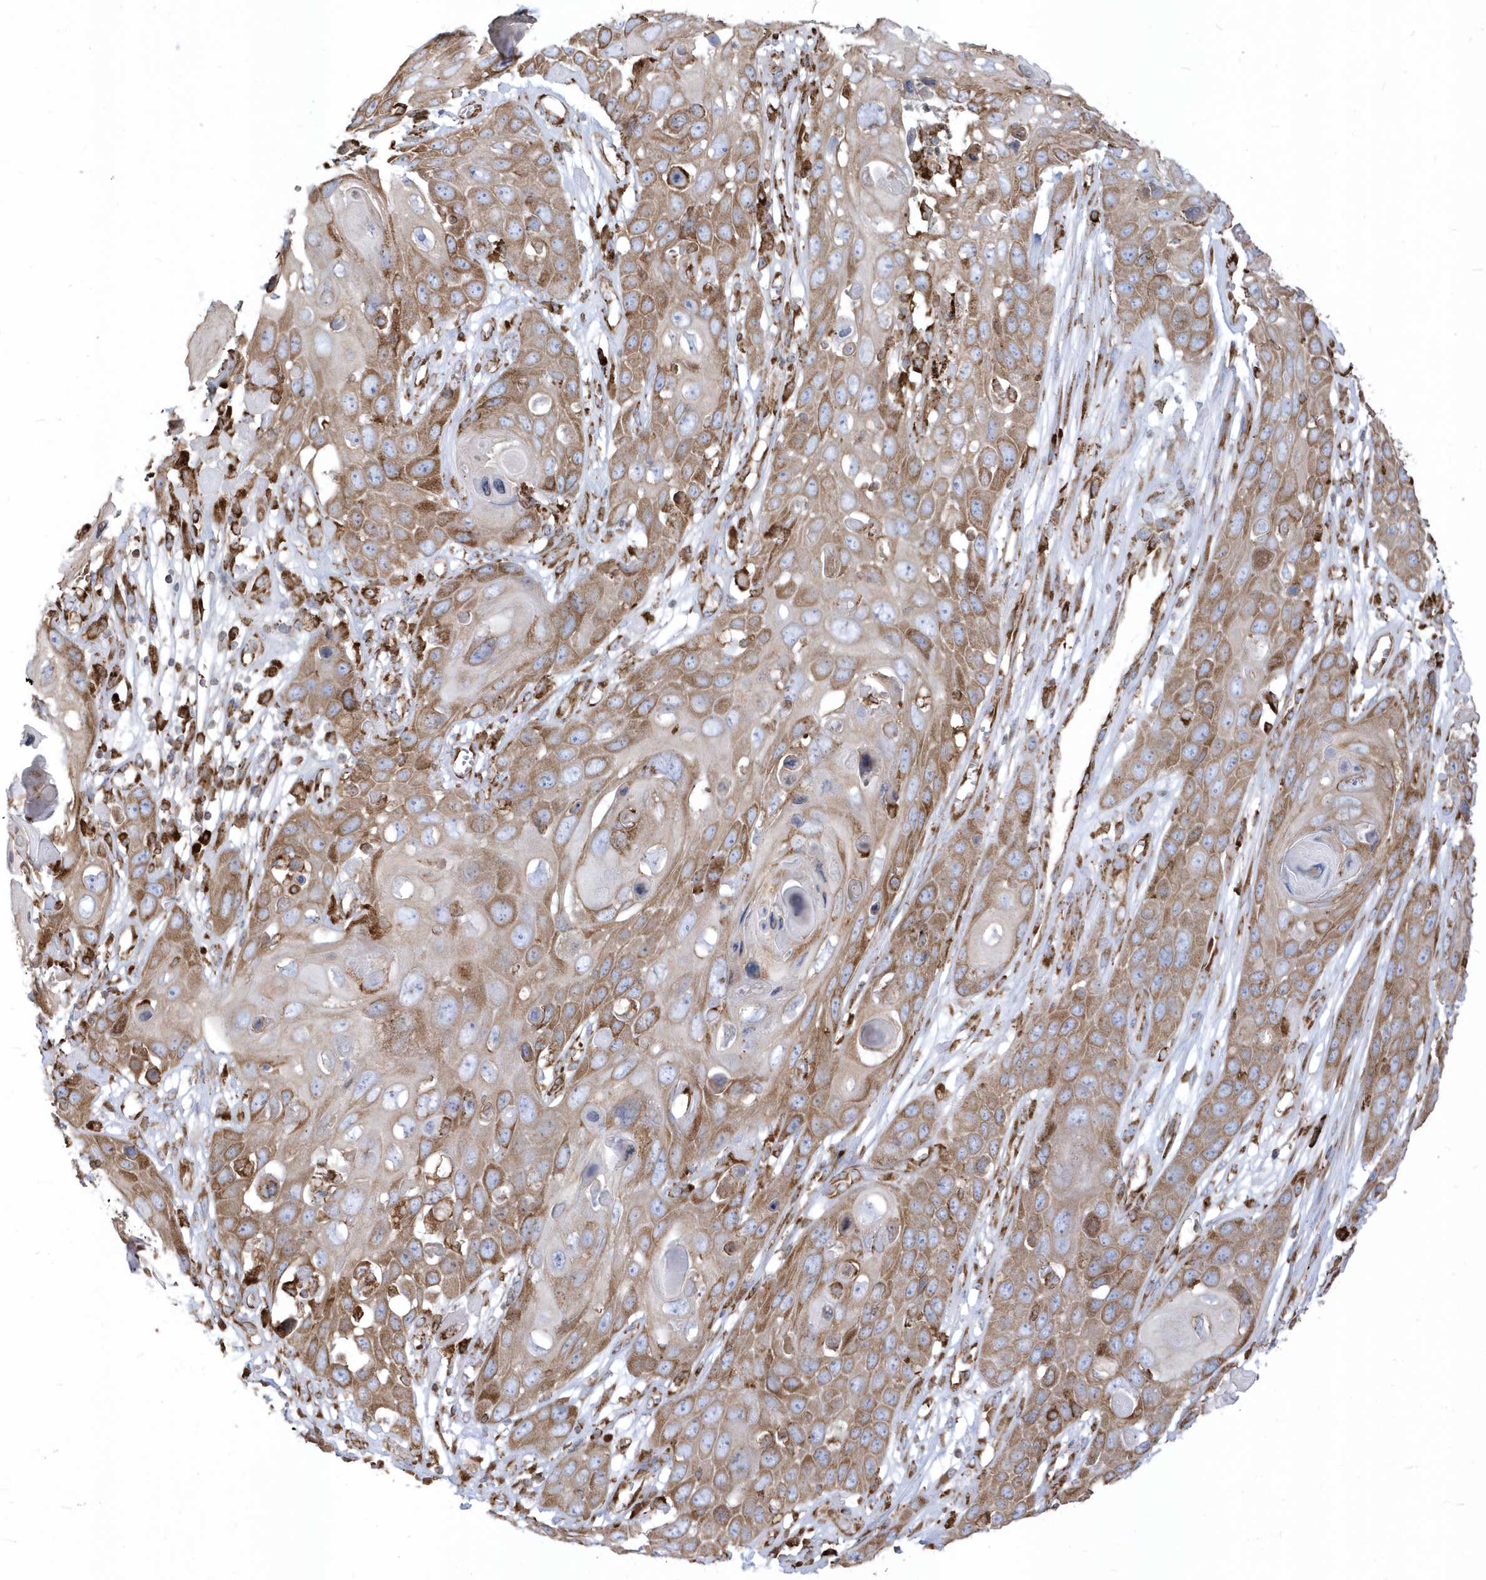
{"staining": {"intensity": "moderate", "quantity": ">75%", "location": "cytoplasmic/membranous"}, "tissue": "skin cancer", "cell_type": "Tumor cells", "image_type": "cancer", "snomed": [{"axis": "morphology", "description": "Squamous cell carcinoma, NOS"}, {"axis": "topography", "description": "Skin"}], "caption": "Brown immunohistochemical staining in human skin cancer demonstrates moderate cytoplasmic/membranous positivity in approximately >75% of tumor cells.", "gene": "PDIA6", "patient": {"sex": "male", "age": 55}}